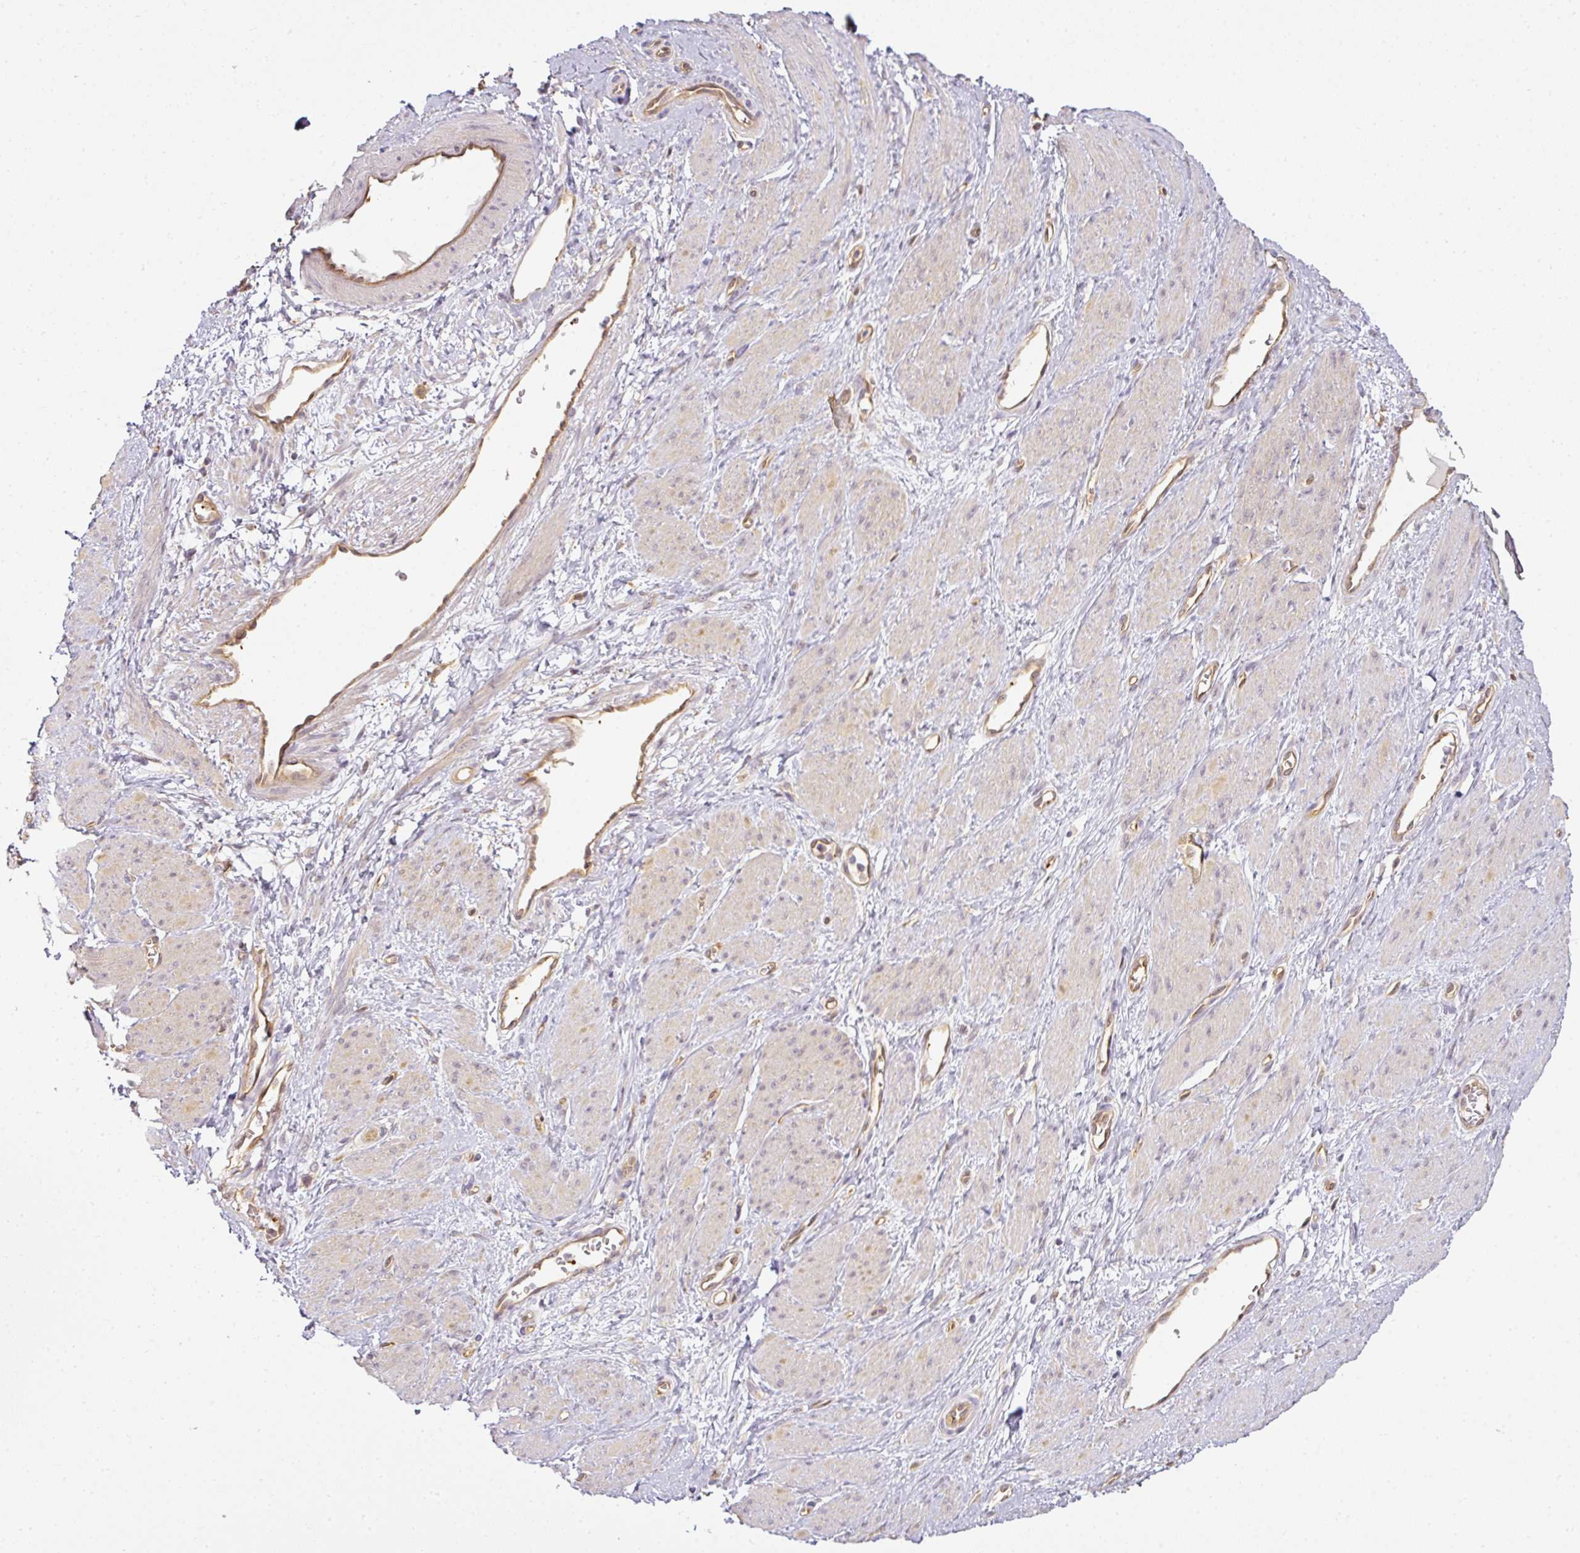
{"staining": {"intensity": "negative", "quantity": "none", "location": "none"}, "tissue": "smooth muscle", "cell_type": "Smooth muscle cells", "image_type": "normal", "snomed": [{"axis": "morphology", "description": "Normal tissue, NOS"}, {"axis": "topography", "description": "Smooth muscle"}, {"axis": "topography", "description": "Uterus"}], "caption": "The IHC photomicrograph has no significant positivity in smooth muscle cells of smooth muscle. Brightfield microscopy of IHC stained with DAB (brown) and hematoxylin (blue), captured at high magnification.", "gene": "ANKRD18A", "patient": {"sex": "female", "age": 39}}